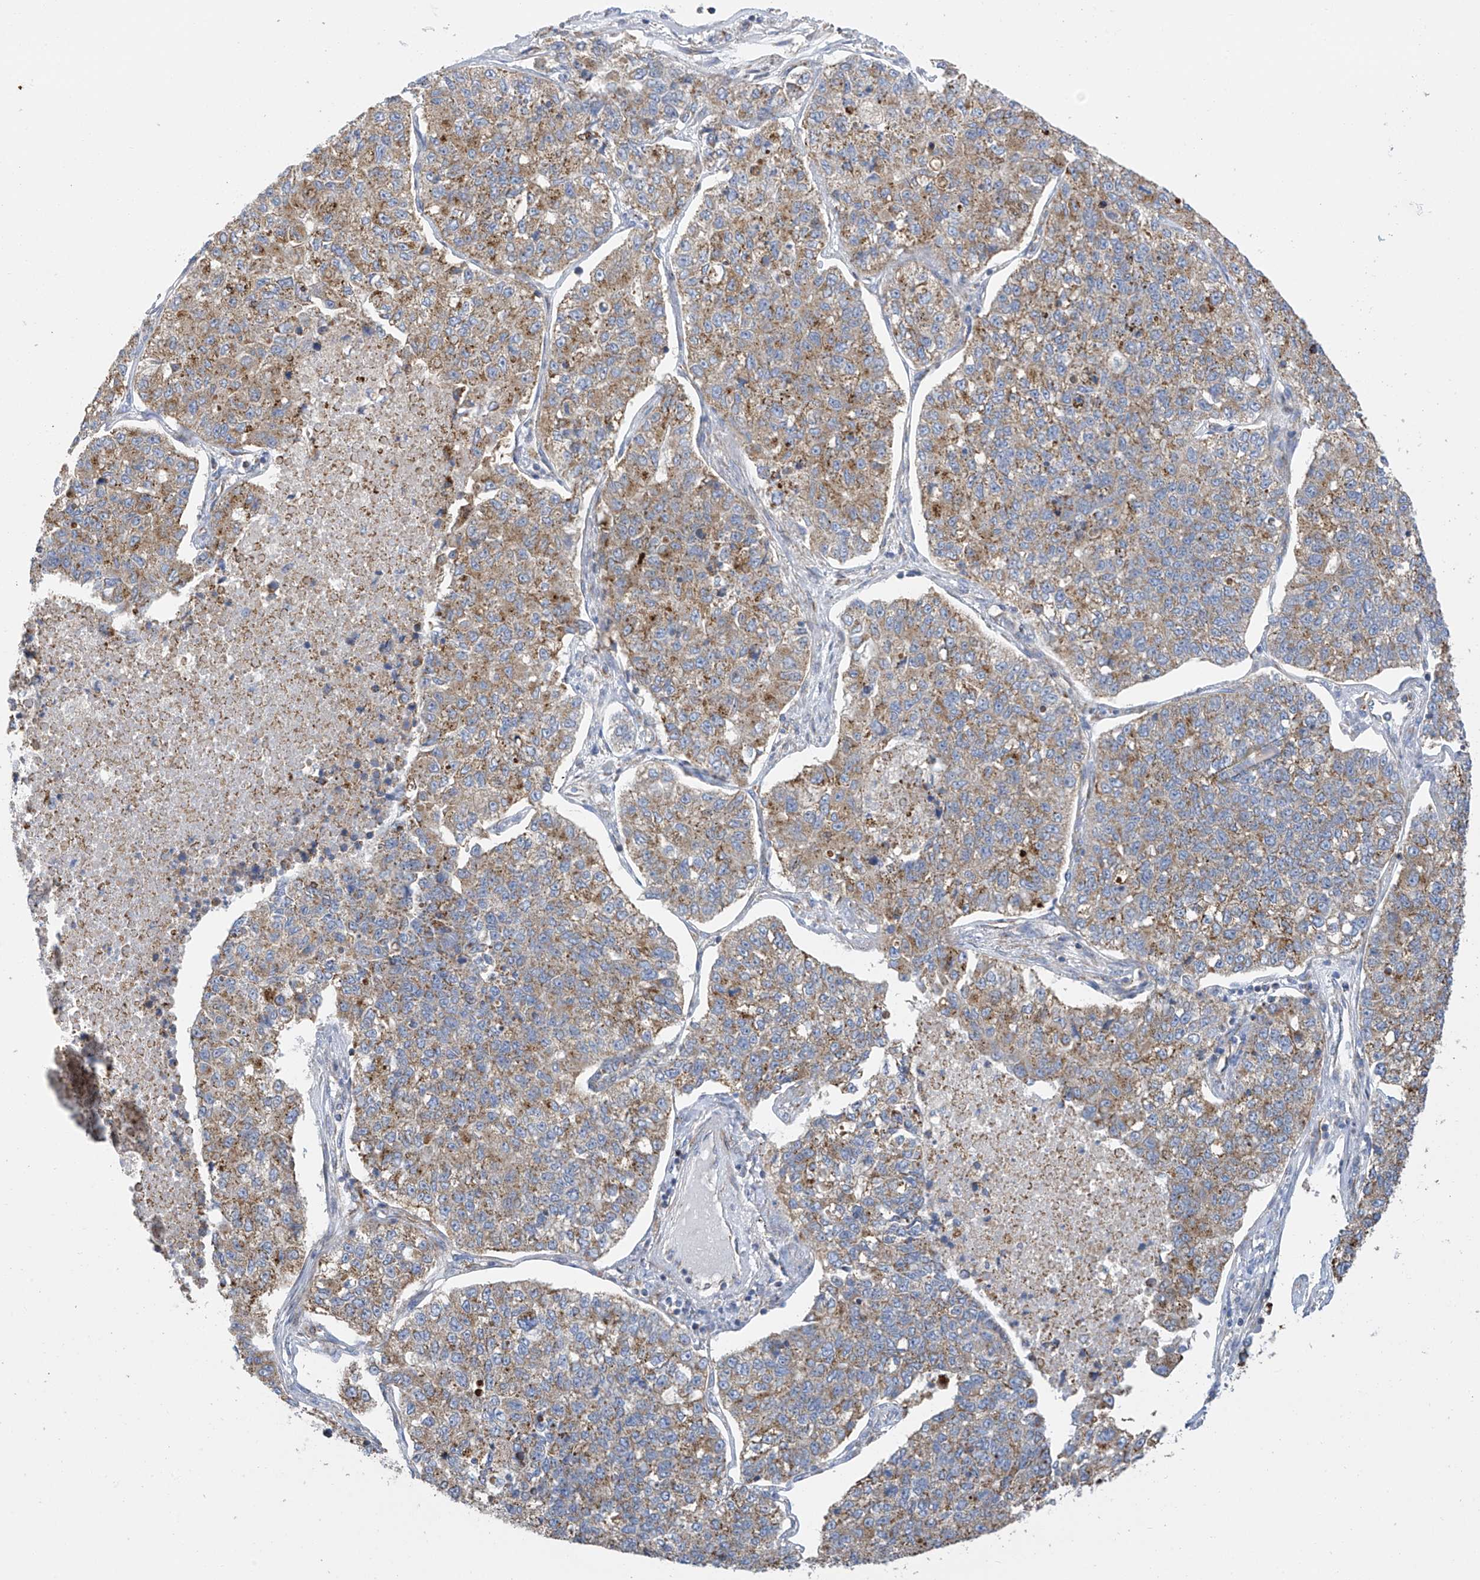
{"staining": {"intensity": "moderate", "quantity": ">75%", "location": "cytoplasmic/membranous"}, "tissue": "lung cancer", "cell_type": "Tumor cells", "image_type": "cancer", "snomed": [{"axis": "morphology", "description": "Adenocarcinoma, NOS"}, {"axis": "topography", "description": "Lung"}], "caption": "Lung cancer was stained to show a protein in brown. There is medium levels of moderate cytoplasmic/membranous expression in approximately >75% of tumor cells.", "gene": "ITM2B", "patient": {"sex": "male", "age": 49}}